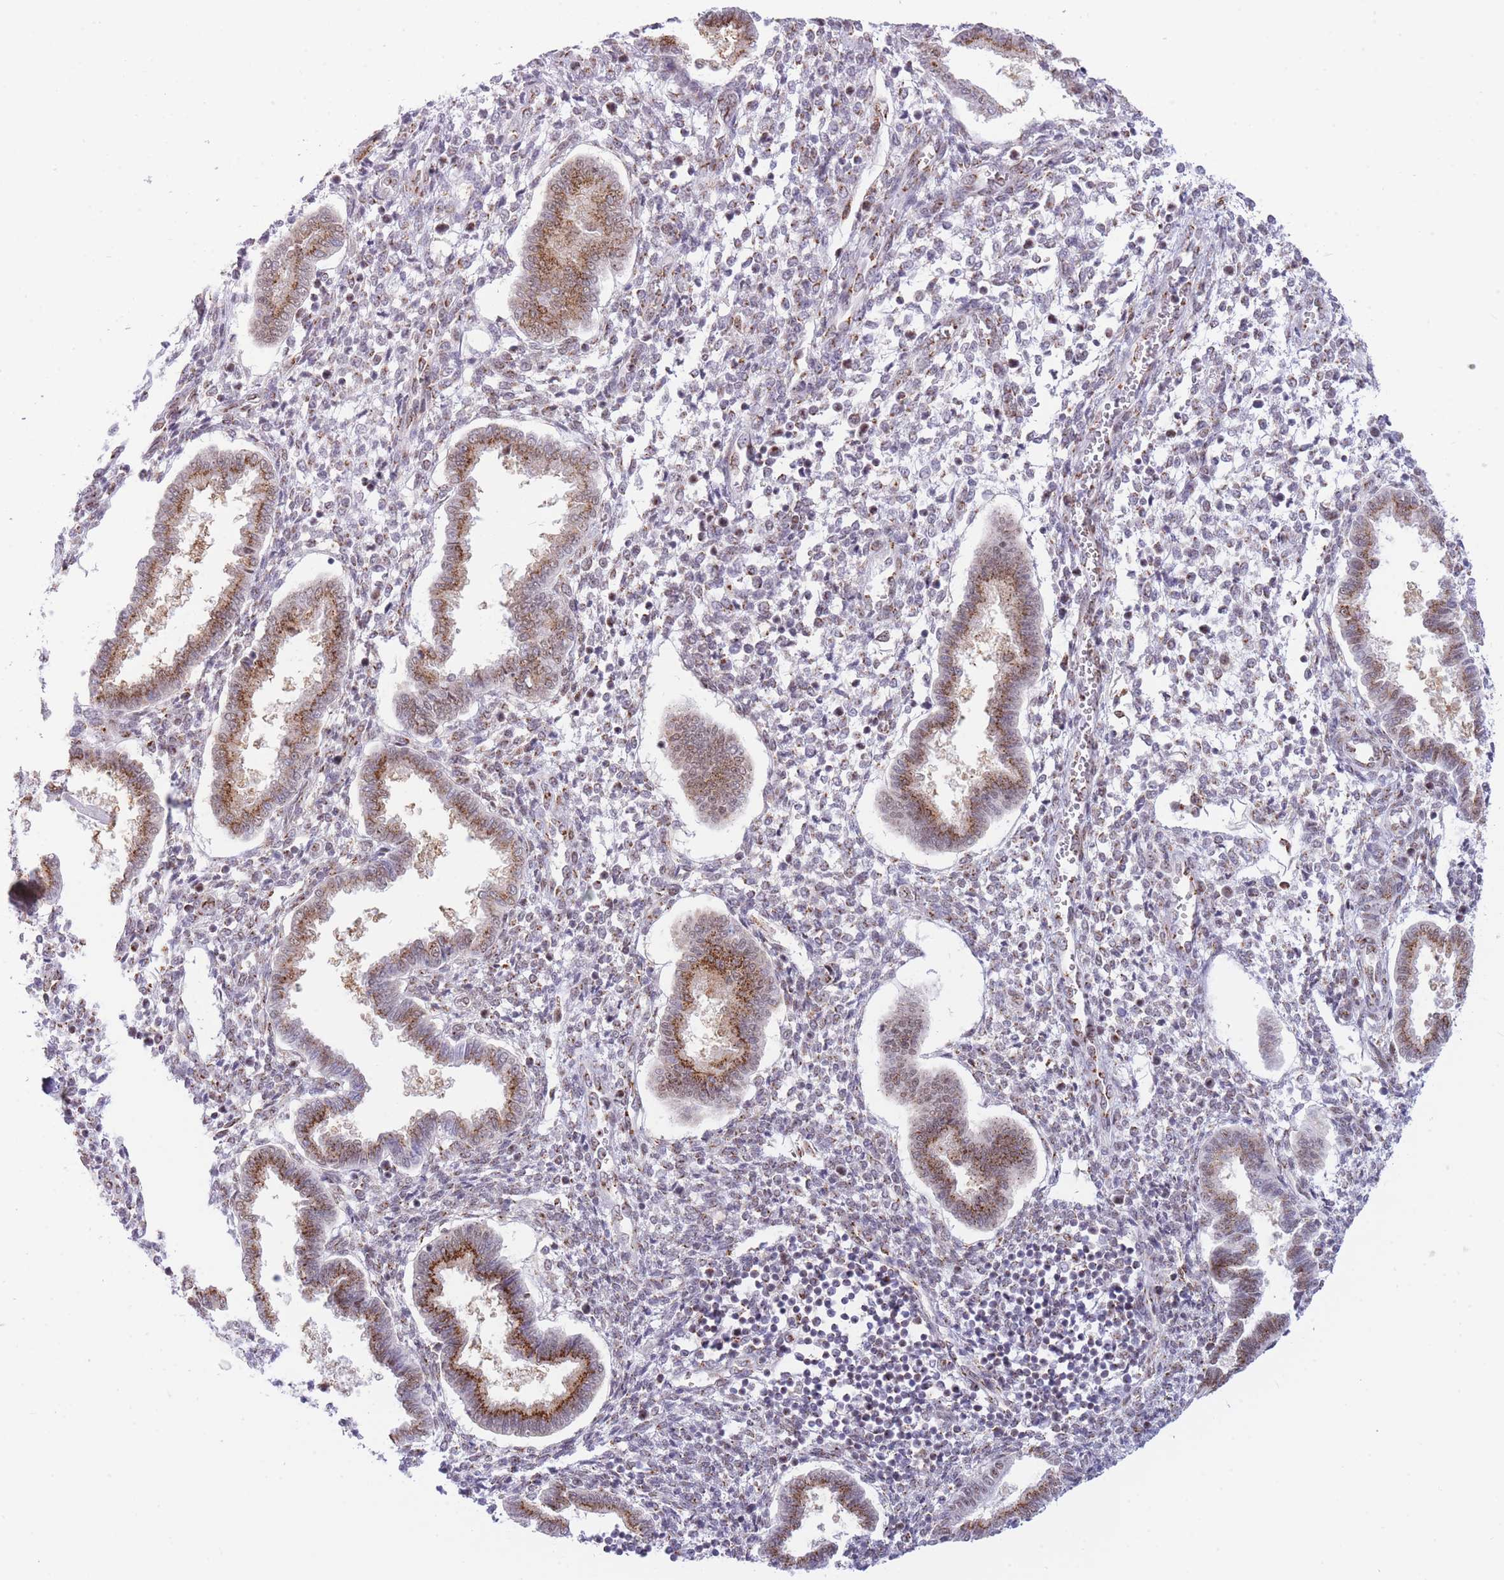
{"staining": {"intensity": "moderate", "quantity": "25%-75%", "location": "cytoplasmic/membranous"}, "tissue": "endometrium", "cell_type": "Cells in endometrial stroma", "image_type": "normal", "snomed": [{"axis": "morphology", "description": "Normal tissue, NOS"}, {"axis": "topography", "description": "Endometrium"}], "caption": "Endometrium stained for a protein shows moderate cytoplasmic/membranous positivity in cells in endometrial stroma.", "gene": "INO80C", "patient": {"sex": "female", "age": 24}}